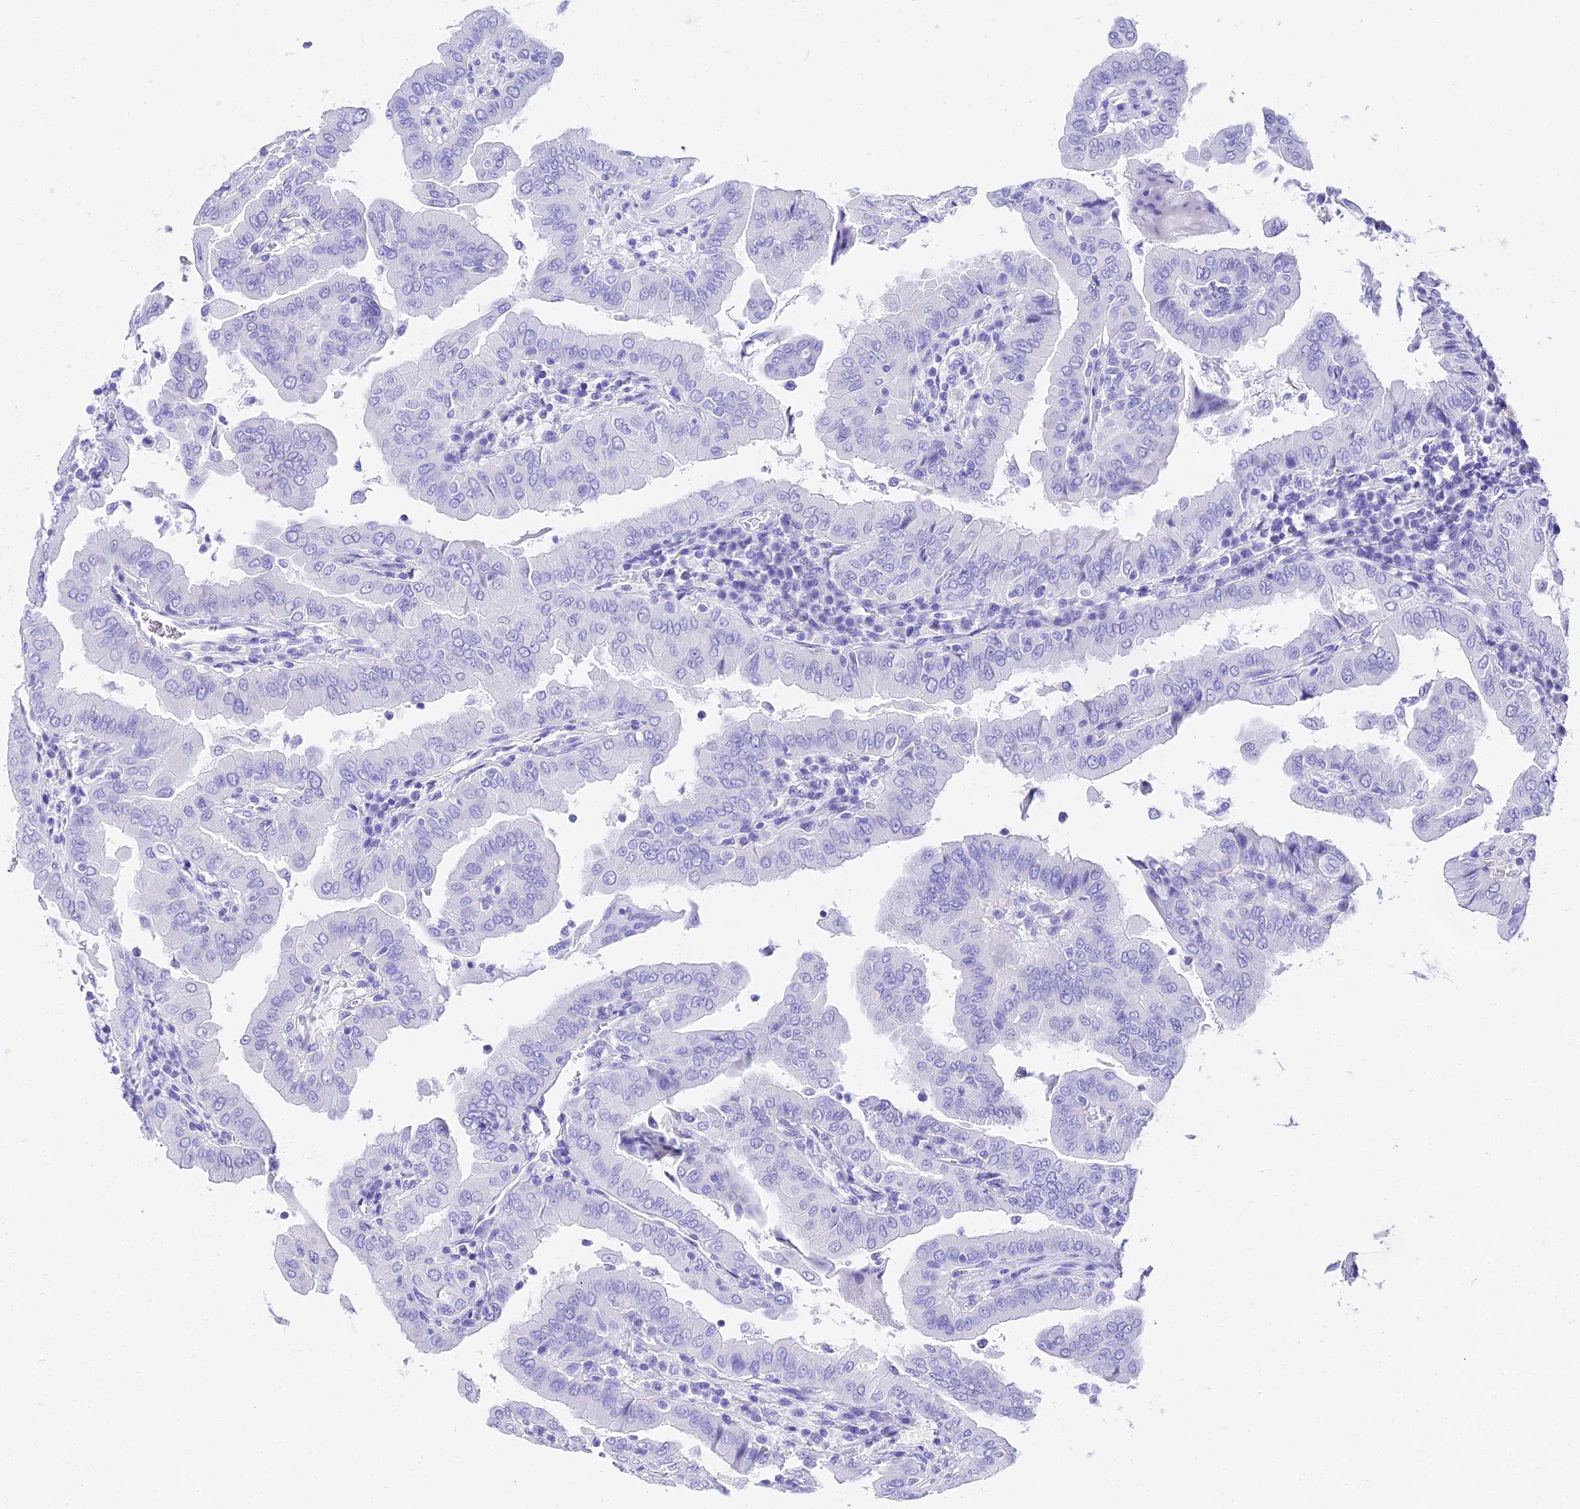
{"staining": {"intensity": "negative", "quantity": "none", "location": "none"}, "tissue": "thyroid cancer", "cell_type": "Tumor cells", "image_type": "cancer", "snomed": [{"axis": "morphology", "description": "Papillary adenocarcinoma, NOS"}, {"axis": "topography", "description": "Thyroid gland"}], "caption": "IHC micrograph of neoplastic tissue: papillary adenocarcinoma (thyroid) stained with DAB displays no significant protein staining in tumor cells.", "gene": "TRMT44", "patient": {"sex": "male", "age": 33}}